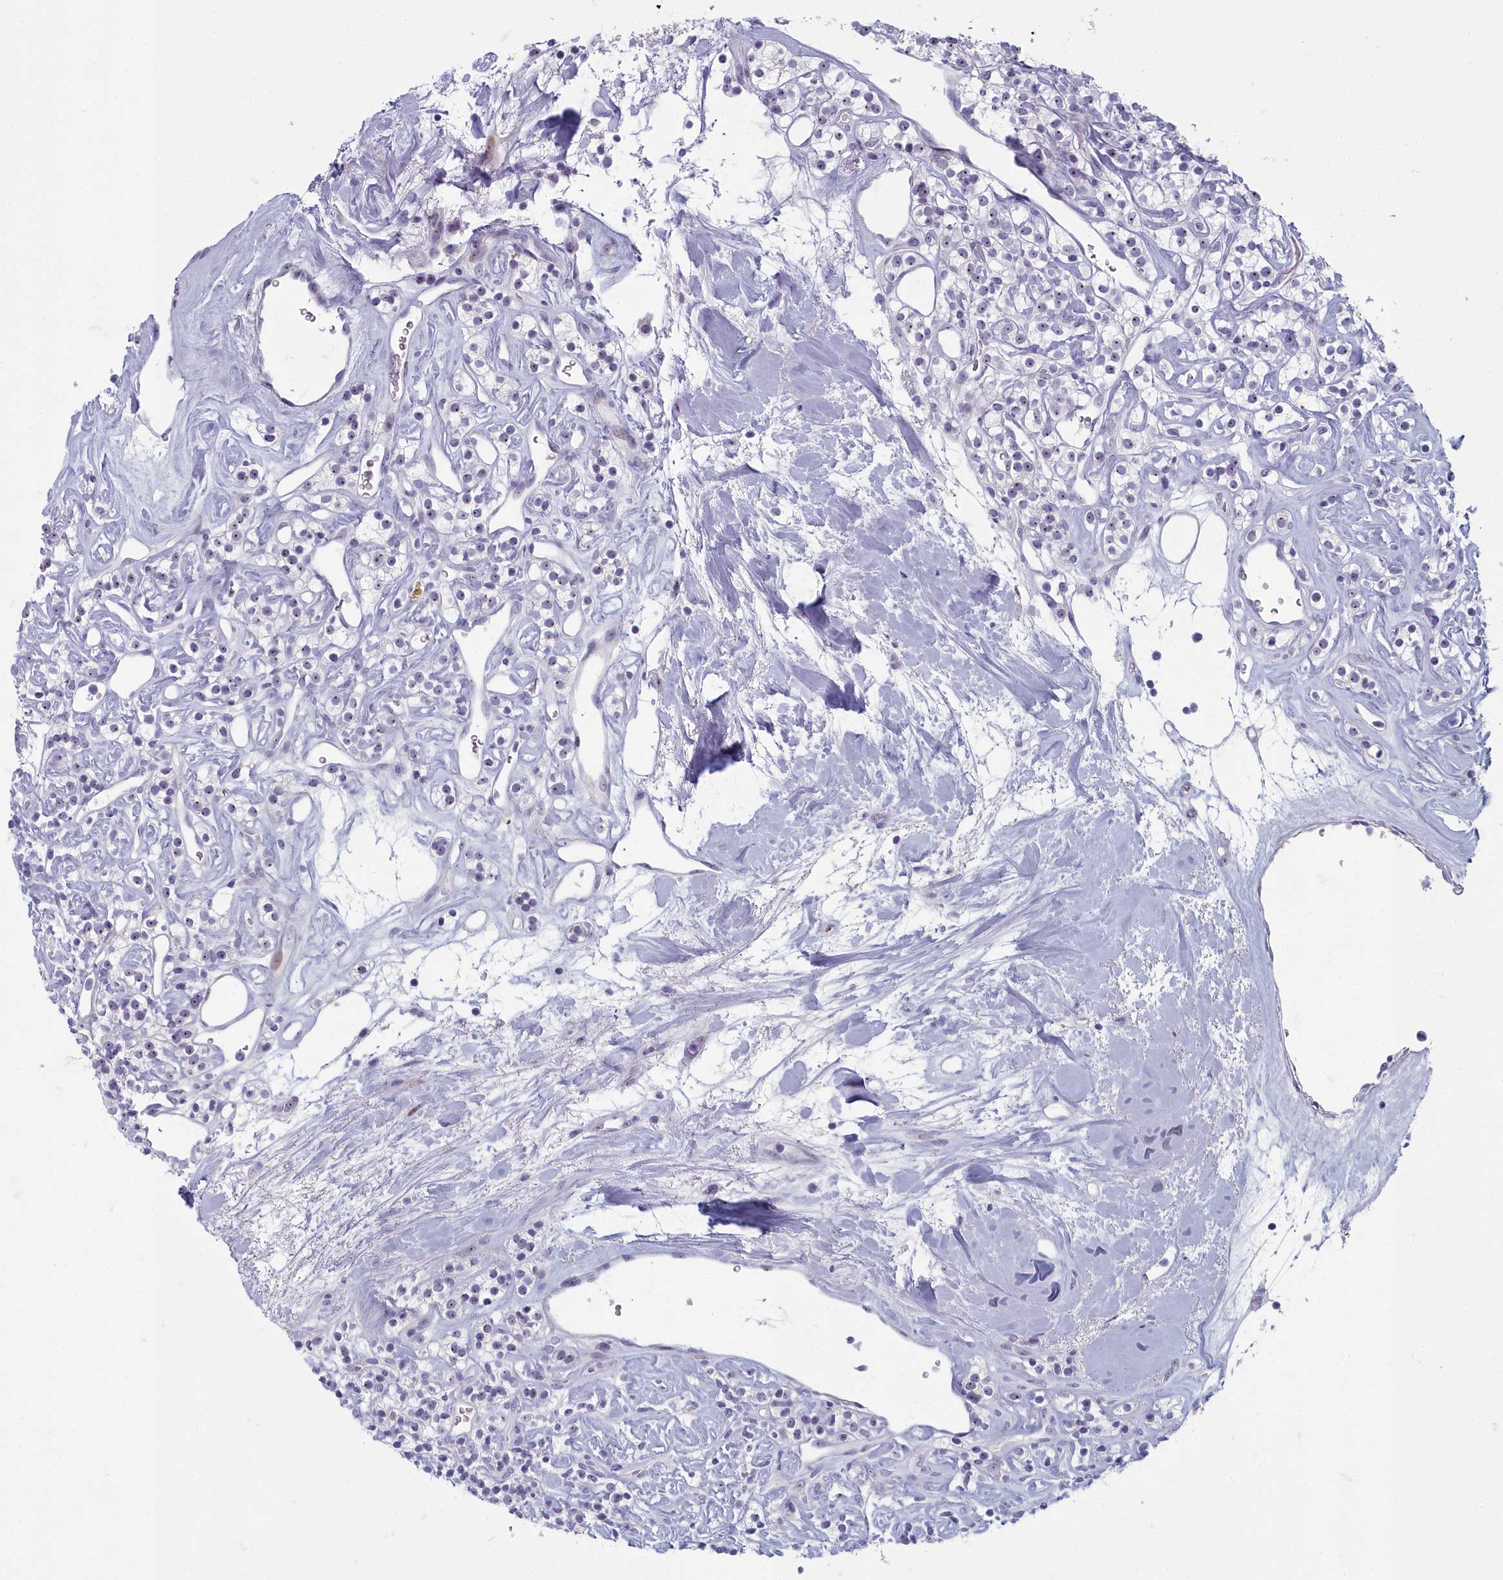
{"staining": {"intensity": "weak", "quantity": "25%-75%", "location": "nuclear"}, "tissue": "renal cancer", "cell_type": "Tumor cells", "image_type": "cancer", "snomed": [{"axis": "morphology", "description": "Adenocarcinoma, NOS"}, {"axis": "topography", "description": "Kidney"}], "caption": "DAB (3,3'-diaminobenzidine) immunohistochemical staining of human renal cancer exhibits weak nuclear protein staining in about 25%-75% of tumor cells.", "gene": "INSYN2A", "patient": {"sex": "male", "age": 77}}